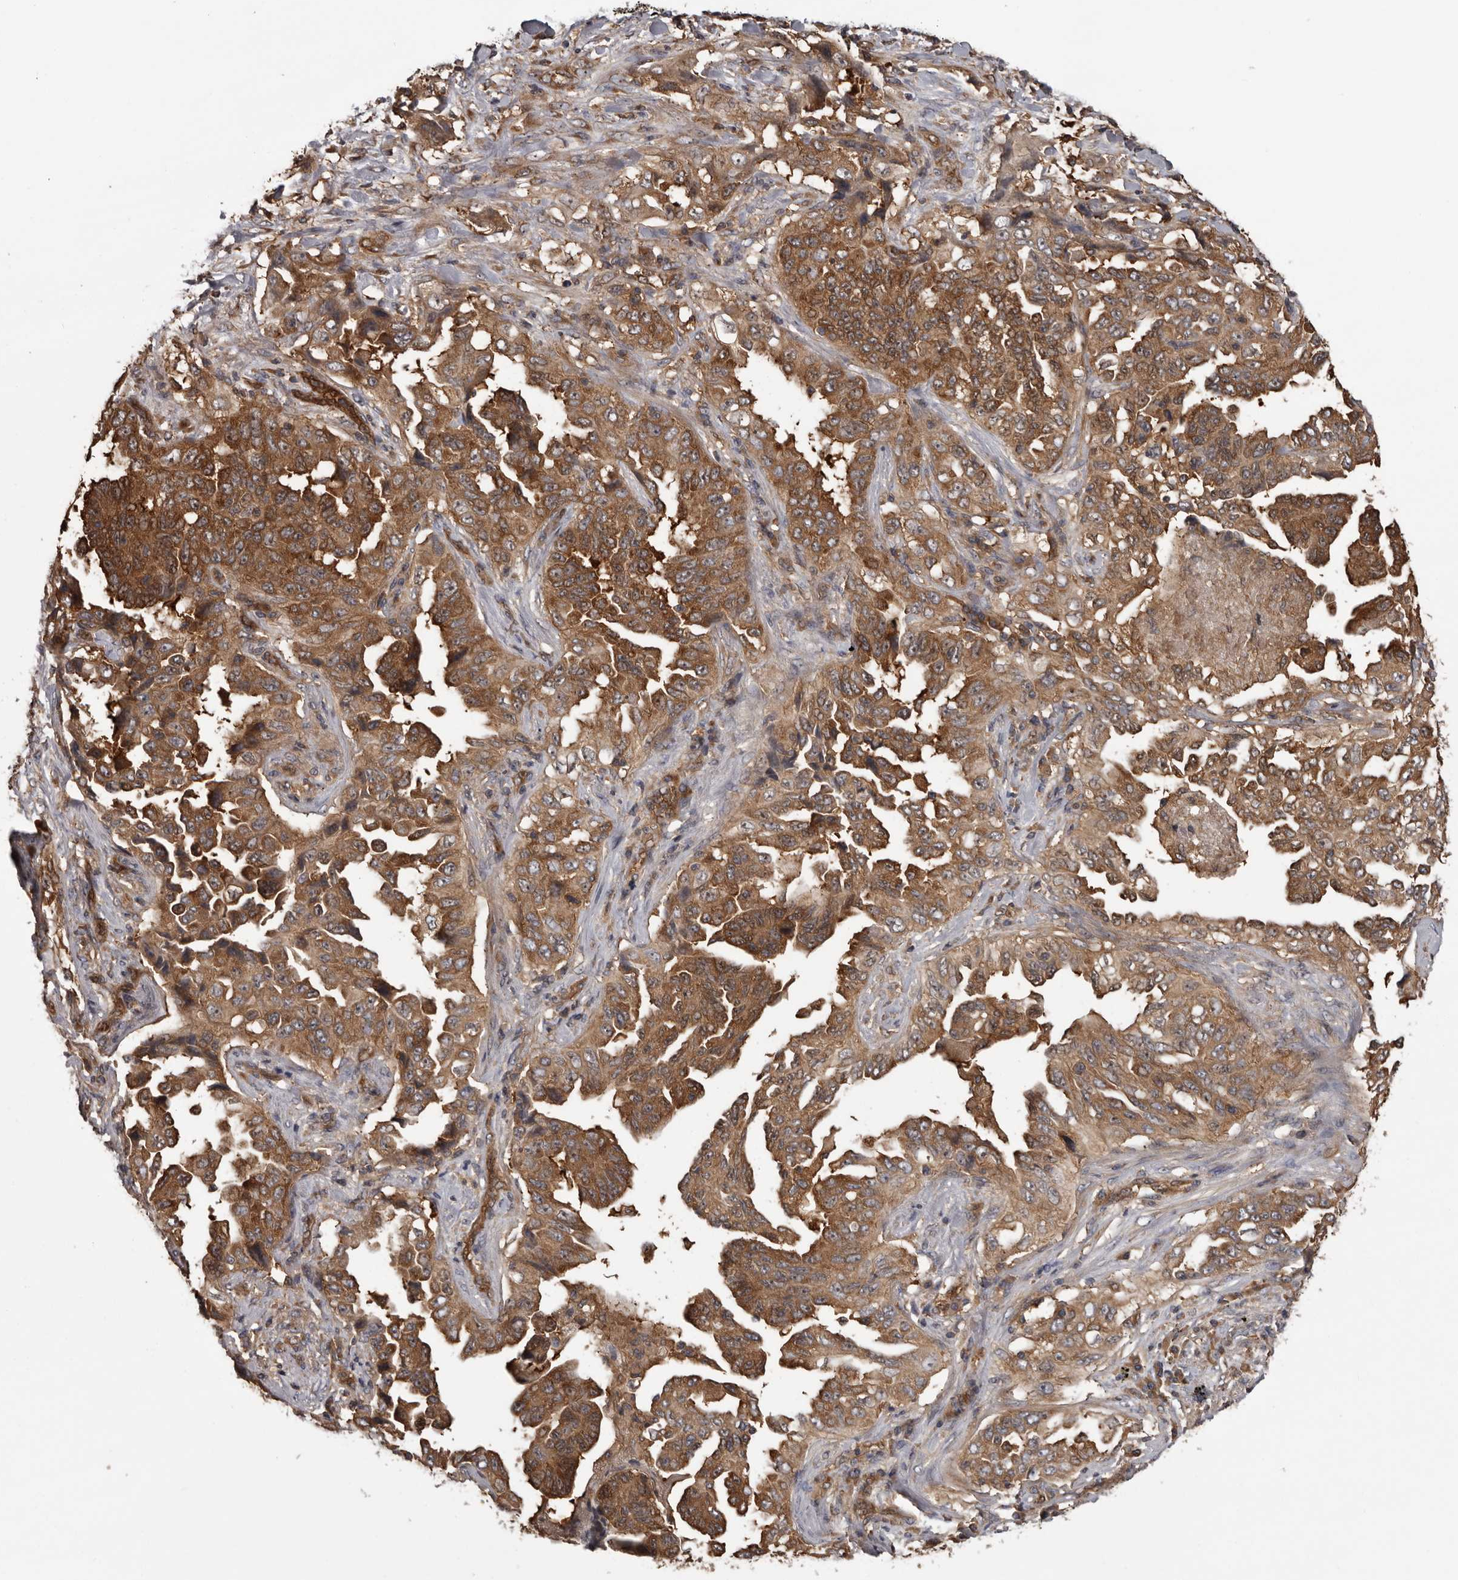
{"staining": {"intensity": "moderate", "quantity": ">75%", "location": "cytoplasmic/membranous"}, "tissue": "lung cancer", "cell_type": "Tumor cells", "image_type": "cancer", "snomed": [{"axis": "morphology", "description": "Adenocarcinoma, NOS"}, {"axis": "topography", "description": "Lung"}], "caption": "IHC (DAB (3,3'-diaminobenzidine)) staining of human lung cancer shows moderate cytoplasmic/membranous protein positivity in about >75% of tumor cells. (DAB IHC, brown staining for protein, blue staining for nuclei).", "gene": "DARS1", "patient": {"sex": "female", "age": 51}}